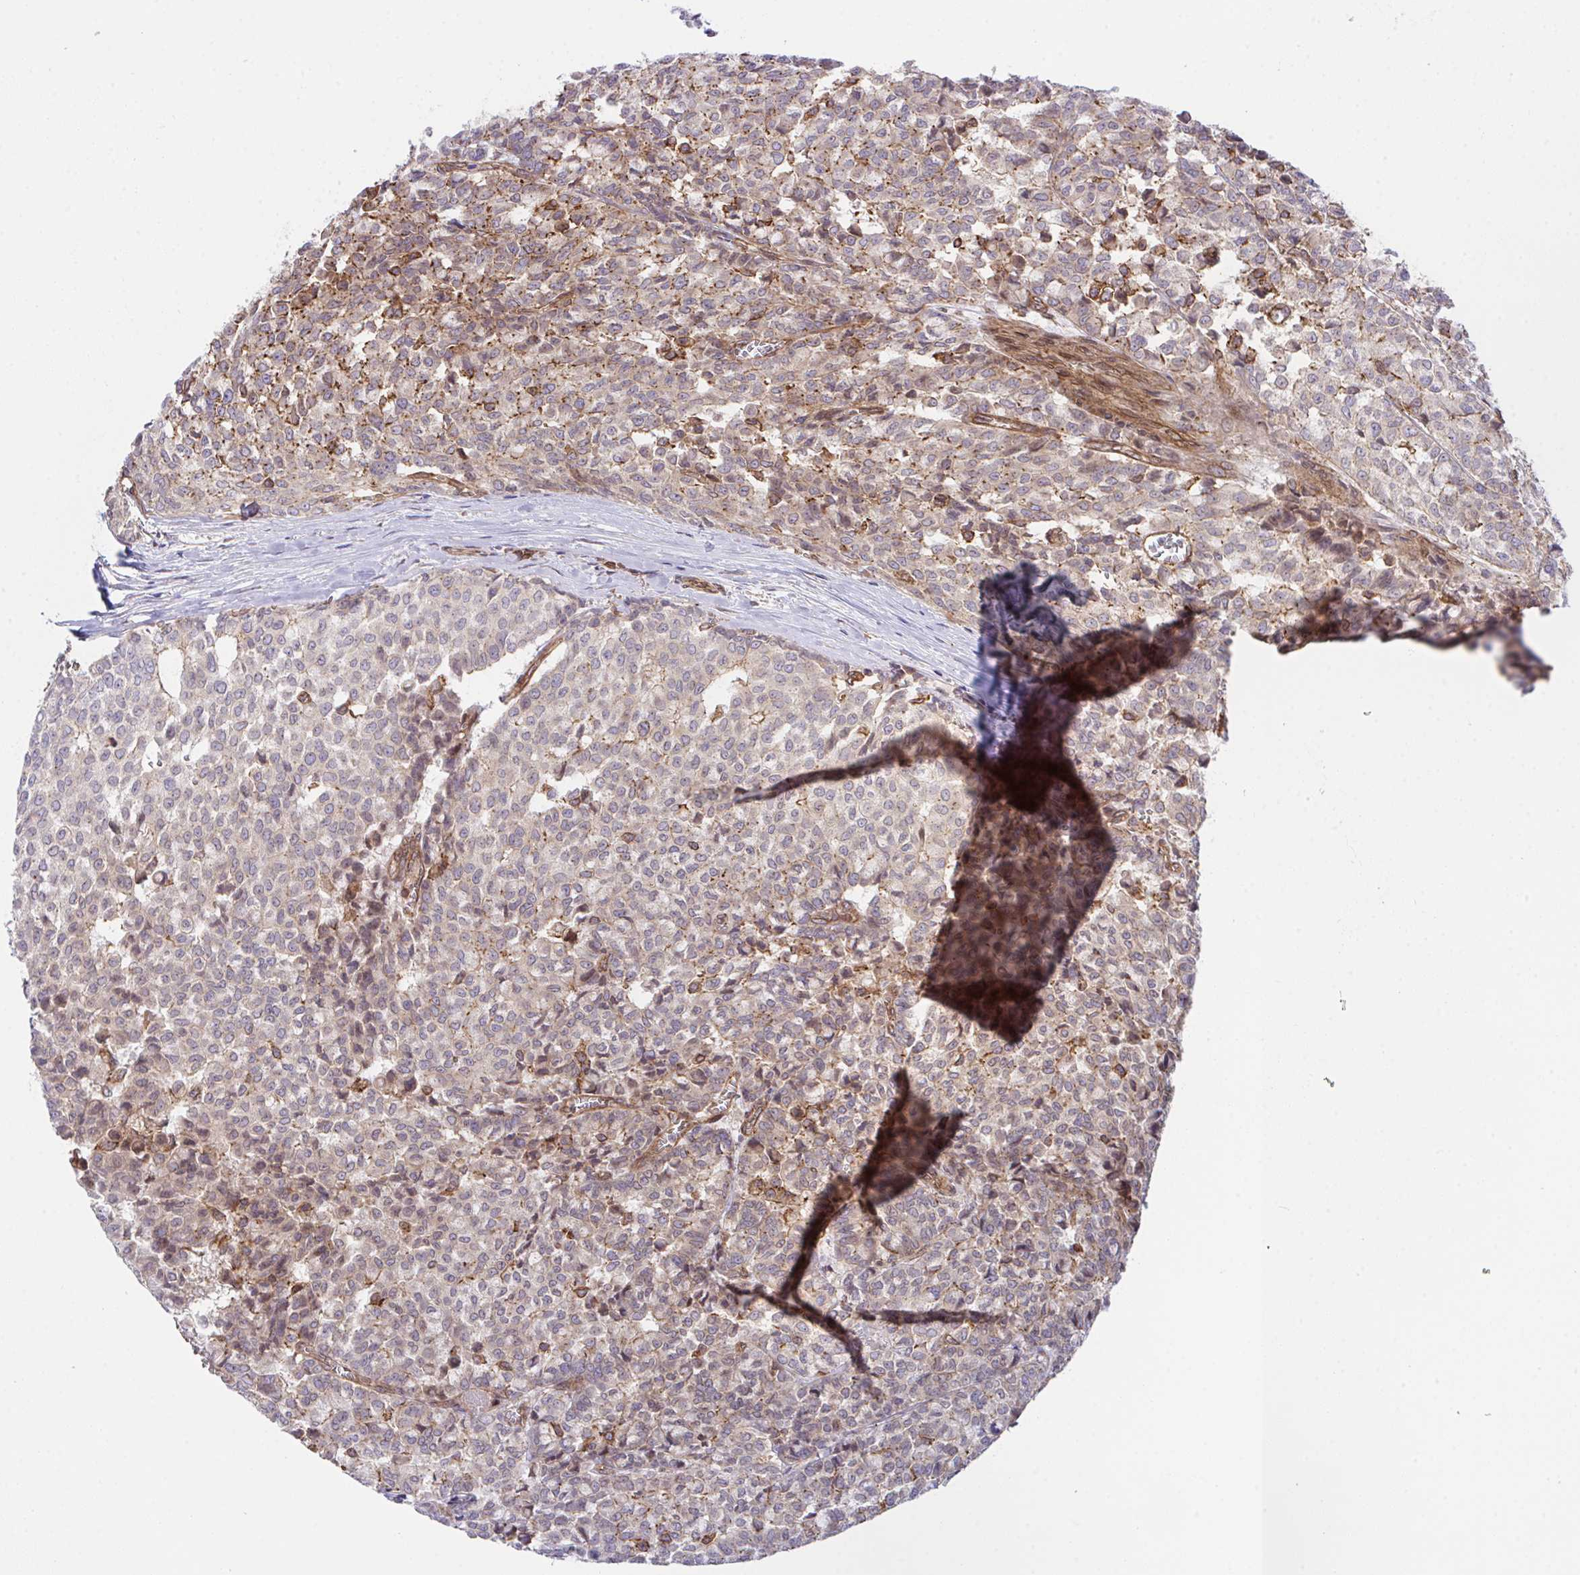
{"staining": {"intensity": "moderate", "quantity": "25%-75%", "location": "cytoplasmic/membranous"}, "tissue": "breast cancer", "cell_type": "Tumor cells", "image_type": "cancer", "snomed": [{"axis": "morphology", "description": "Duct carcinoma"}, {"axis": "topography", "description": "Breast"}], "caption": "A histopathology image showing moderate cytoplasmic/membranous positivity in about 25%-75% of tumor cells in breast invasive ductal carcinoma, as visualized by brown immunohistochemical staining.", "gene": "ZBED3", "patient": {"sex": "female", "age": 91}}